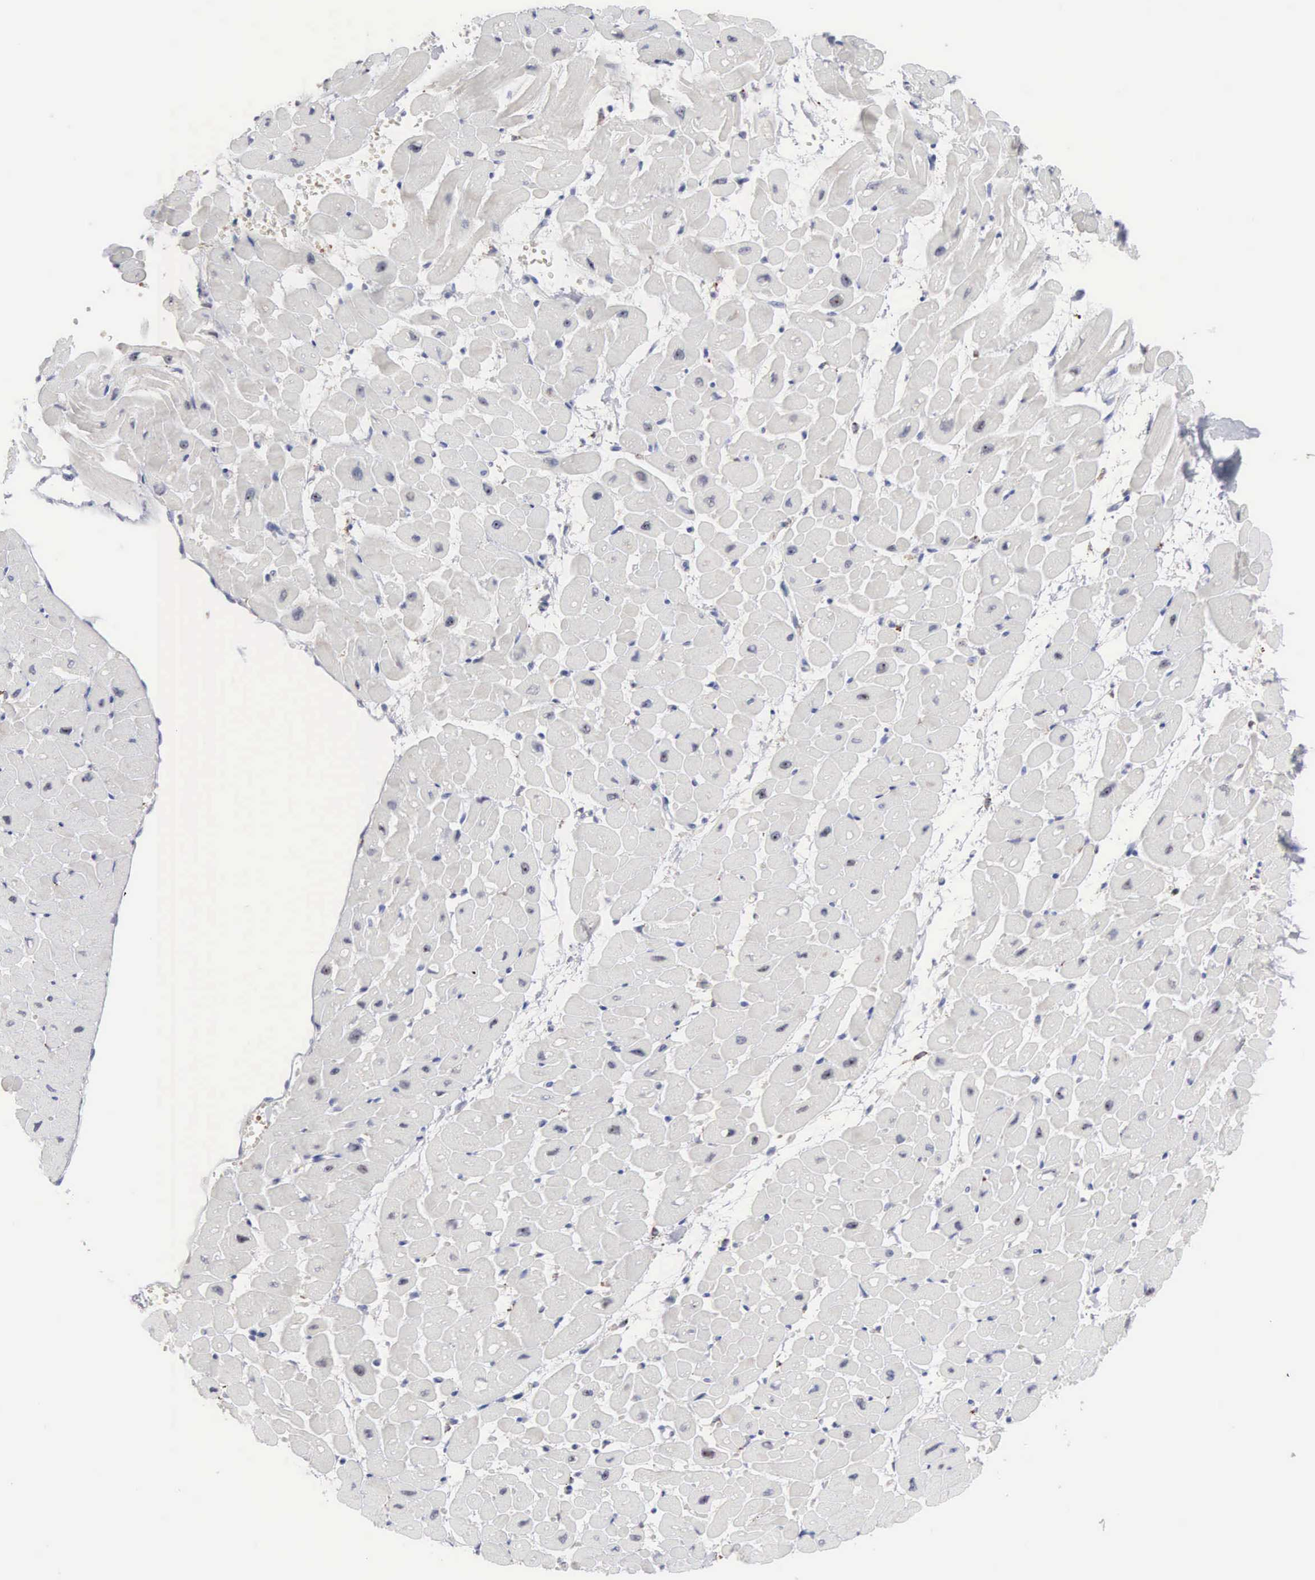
{"staining": {"intensity": "negative", "quantity": "none", "location": "none"}, "tissue": "heart muscle", "cell_type": "Cardiomyocytes", "image_type": "normal", "snomed": [{"axis": "morphology", "description": "Normal tissue, NOS"}, {"axis": "topography", "description": "Heart"}], "caption": "This photomicrograph is of benign heart muscle stained with immunohistochemistry (IHC) to label a protein in brown with the nuclei are counter-stained blue. There is no staining in cardiomyocytes.", "gene": "ACOT4", "patient": {"sex": "male", "age": 45}}